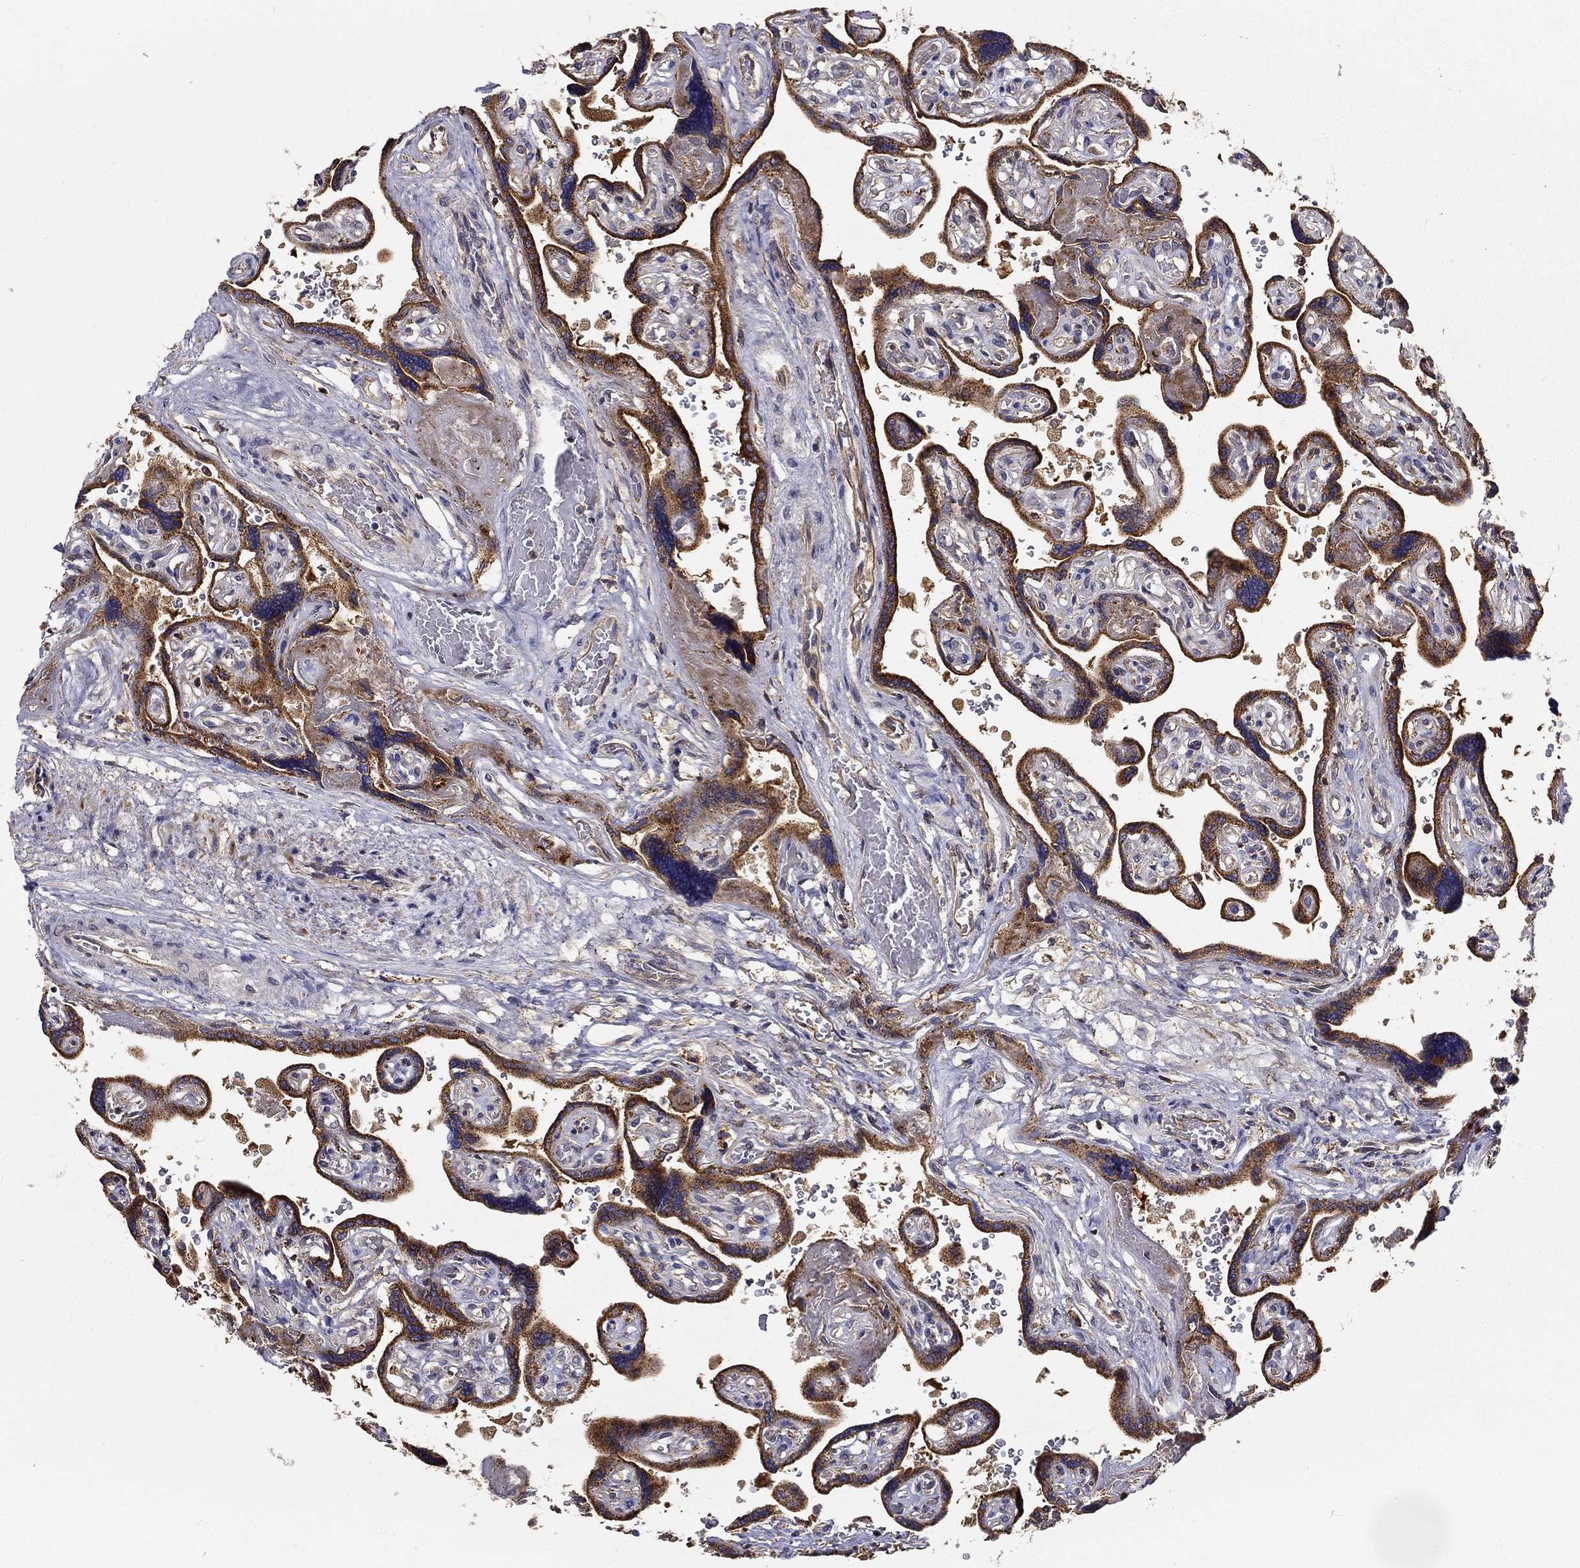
{"staining": {"intensity": "negative", "quantity": "none", "location": "none"}, "tissue": "placenta", "cell_type": "Decidual cells", "image_type": "normal", "snomed": [{"axis": "morphology", "description": "Normal tissue, NOS"}, {"axis": "topography", "description": "Placenta"}], "caption": "Benign placenta was stained to show a protein in brown. There is no significant staining in decidual cells.", "gene": "ALDH4A1", "patient": {"sex": "female", "age": 32}}